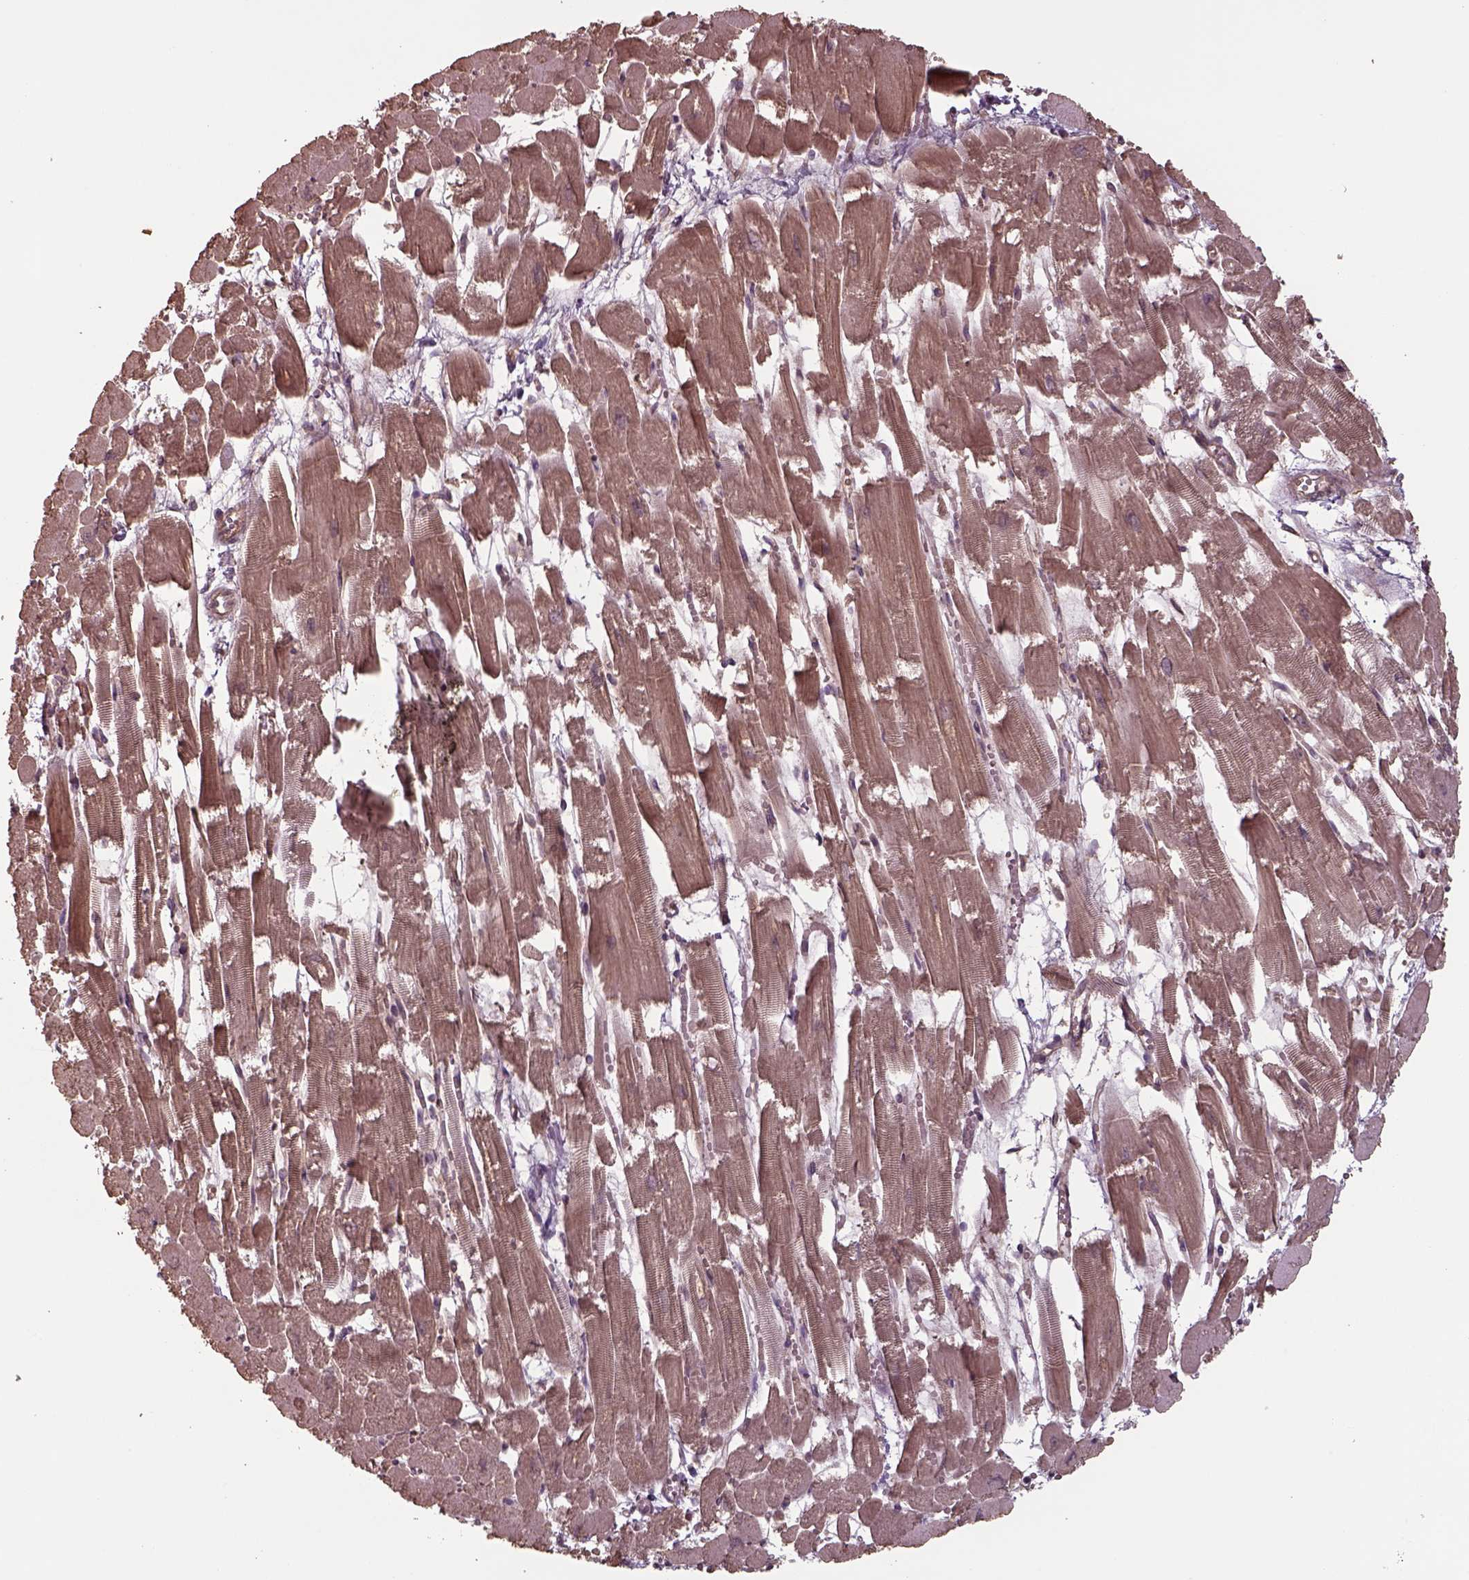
{"staining": {"intensity": "moderate", "quantity": "25%-75%", "location": "cytoplasmic/membranous"}, "tissue": "heart muscle", "cell_type": "Cardiomyocytes", "image_type": "normal", "snomed": [{"axis": "morphology", "description": "Normal tissue, NOS"}, {"axis": "topography", "description": "Heart"}], "caption": "The image demonstrates immunohistochemical staining of unremarkable heart muscle. There is moderate cytoplasmic/membranous positivity is appreciated in about 25%-75% of cardiomyocytes.", "gene": "CHMP3", "patient": {"sex": "female", "age": 52}}